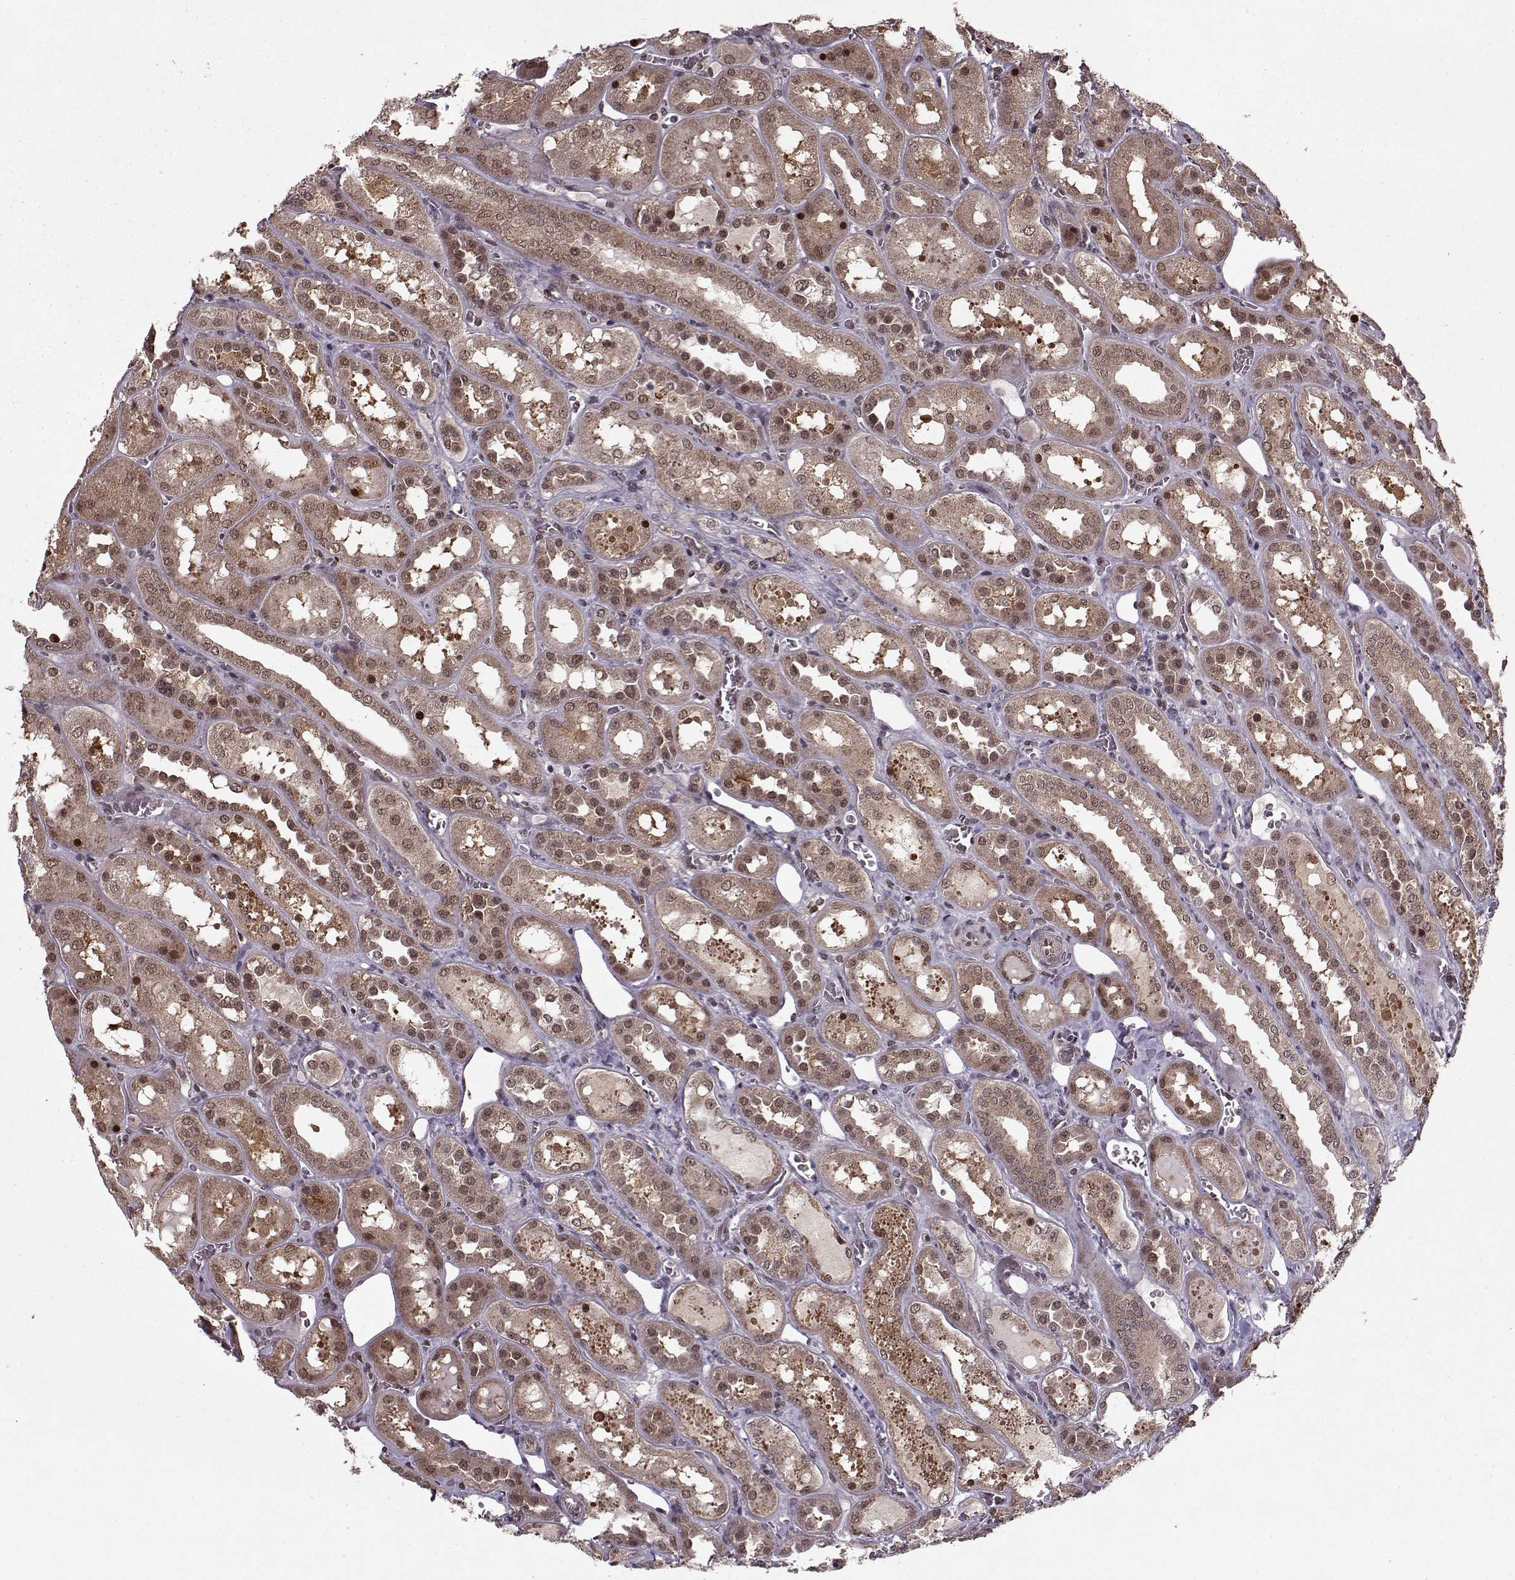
{"staining": {"intensity": "moderate", "quantity": ">75%", "location": "nuclear"}, "tissue": "kidney", "cell_type": "Cells in glomeruli", "image_type": "normal", "snomed": [{"axis": "morphology", "description": "Normal tissue, NOS"}, {"axis": "topography", "description": "Kidney"}], "caption": "Kidney stained with immunohistochemistry displays moderate nuclear staining in about >75% of cells in glomeruli. (Stains: DAB in brown, nuclei in blue, Microscopy: brightfield microscopy at high magnification).", "gene": "PSMA7", "patient": {"sex": "male", "age": 73}}